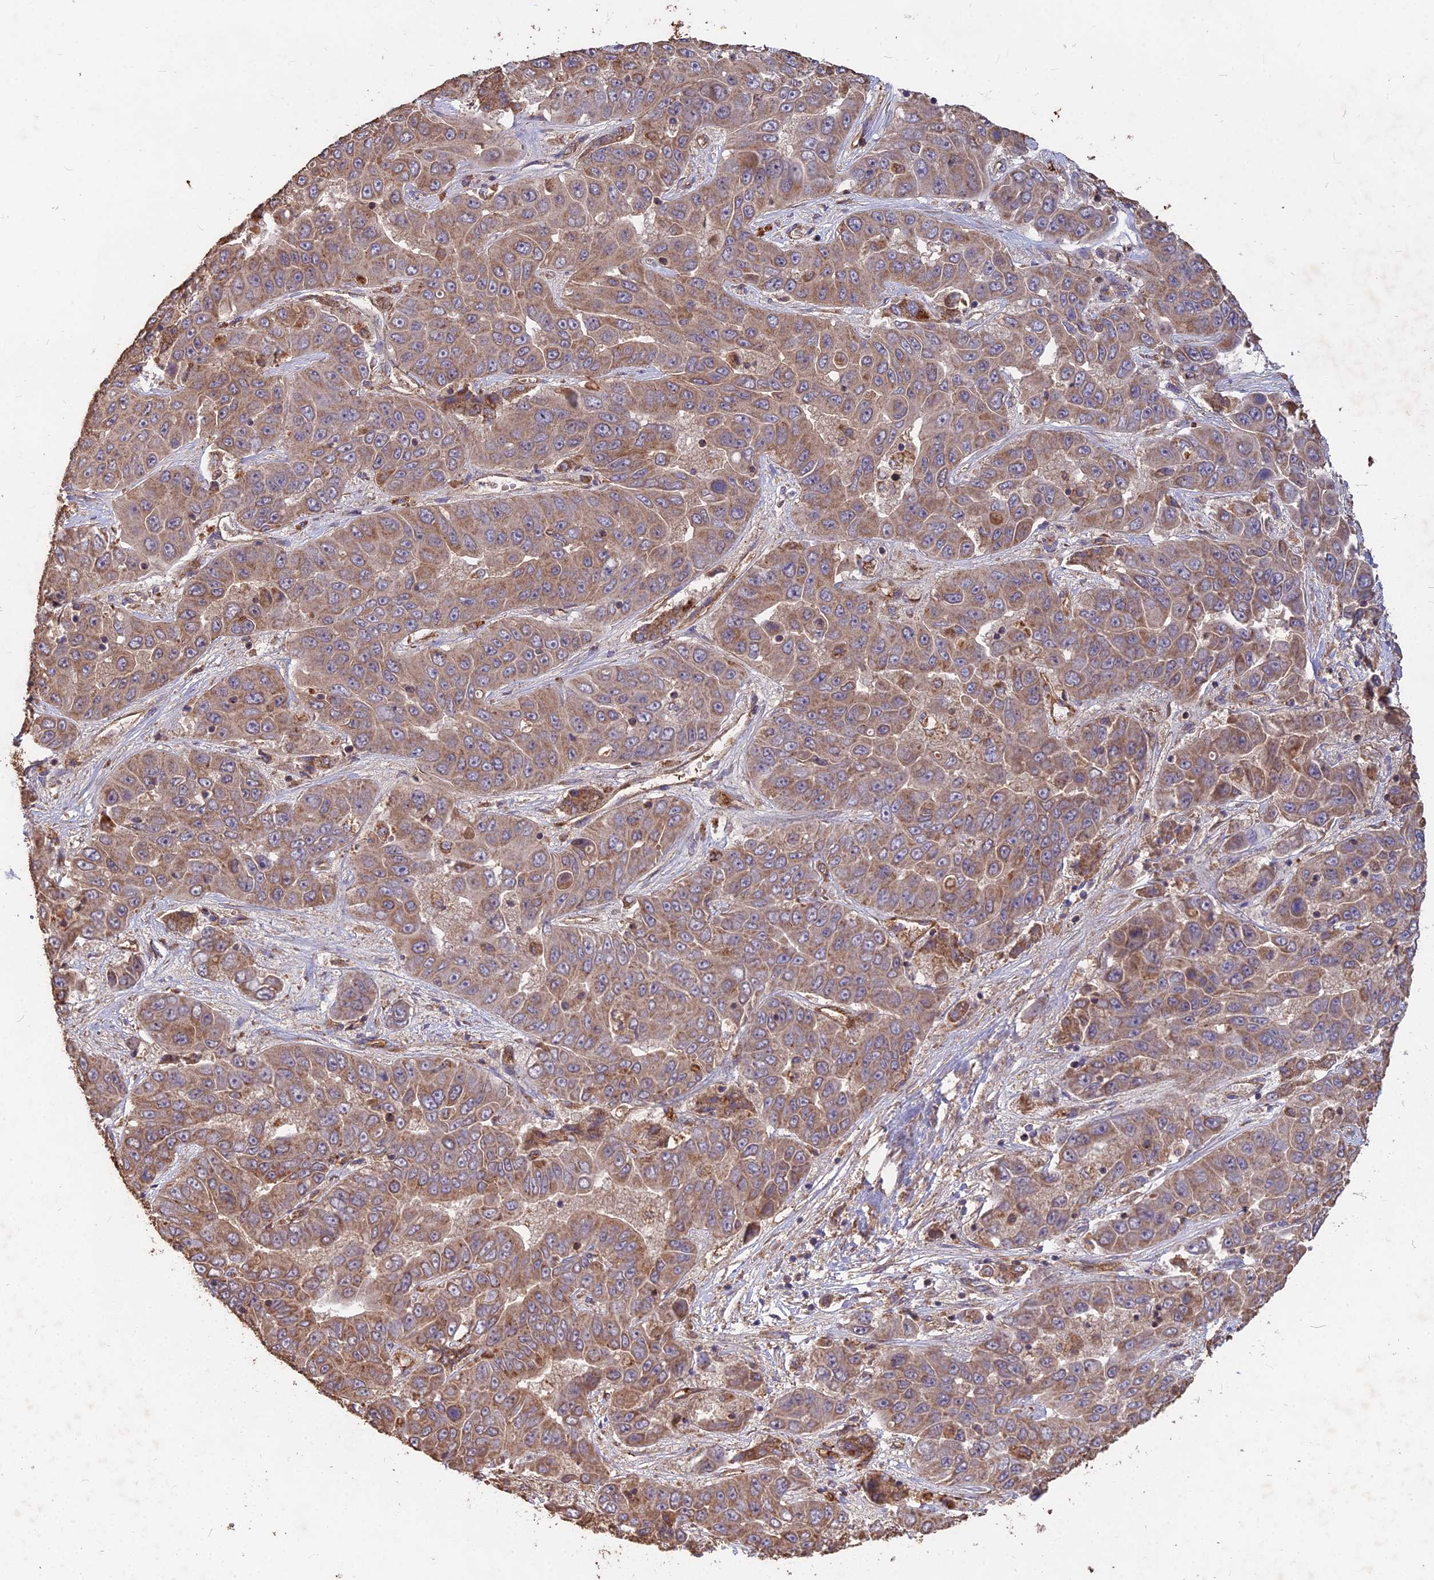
{"staining": {"intensity": "moderate", "quantity": ">75%", "location": "cytoplasmic/membranous"}, "tissue": "liver cancer", "cell_type": "Tumor cells", "image_type": "cancer", "snomed": [{"axis": "morphology", "description": "Cholangiocarcinoma"}, {"axis": "topography", "description": "Liver"}], "caption": "Immunohistochemical staining of liver cancer shows moderate cytoplasmic/membranous protein staining in about >75% of tumor cells. Nuclei are stained in blue.", "gene": "CEMIP2", "patient": {"sex": "female", "age": 52}}